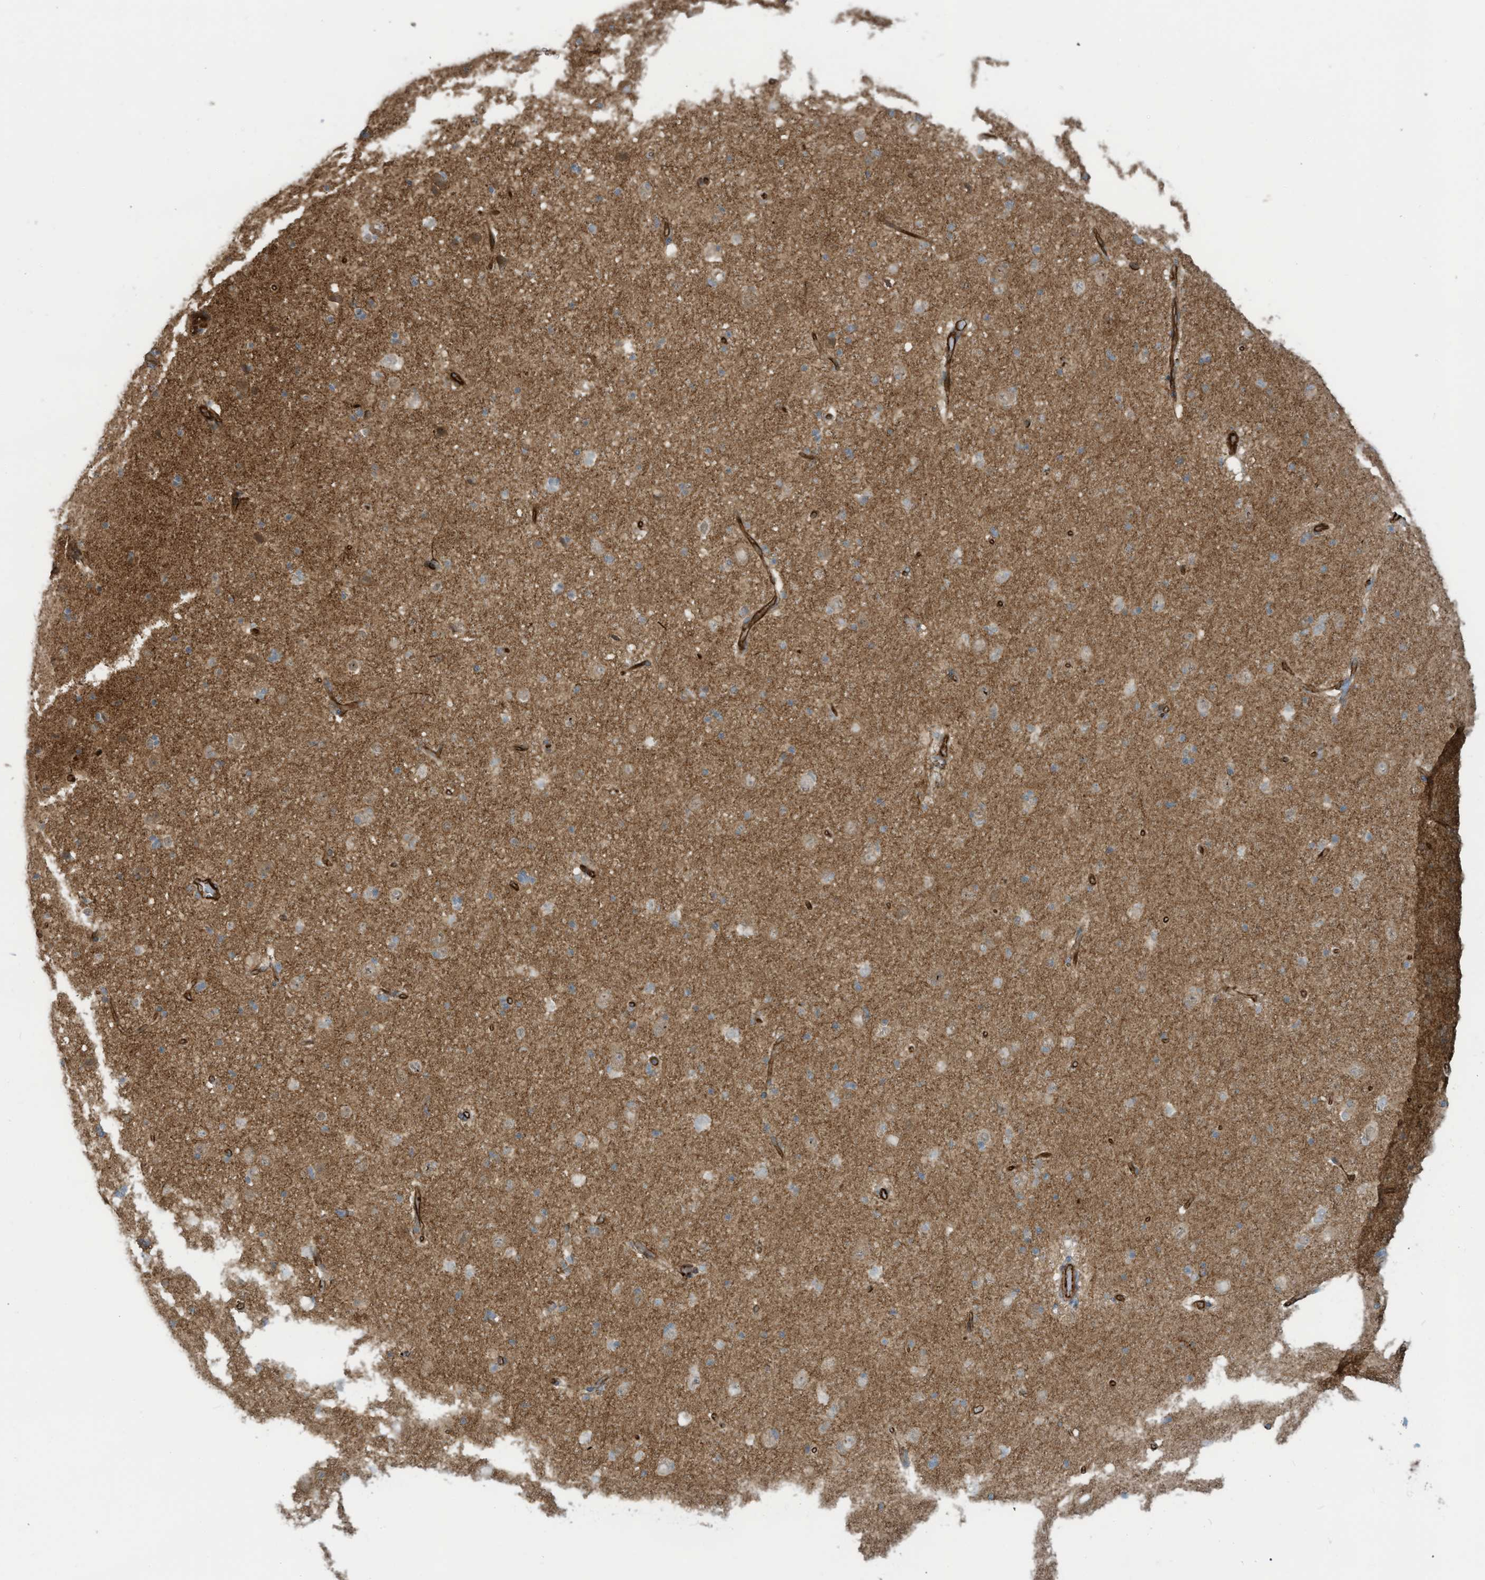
{"staining": {"intensity": "moderate", "quantity": ">75%", "location": "cytoplasmic/membranous"}, "tissue": "cerebral cortex", "cell_type": "Endothelial cells", "image_type": "normal", "snomed": [{"axis": "morphology", "description": "Normal tissue, NOS"}, {"axis": "topography", "description": "Cerebral cortex"}], "caption": "Immunohistochemical staining of normal human cerebral cortex demonstrates >75% levels of moderate cytoplasmic/membranous protein positivity in approximately >75% of endothelial cells. (Stains: DAB in brown, nuclei in blue, Microscopy: brightfield microscopy at high magnification).", "gene": "SLC9A2", "patient": {"sex": "male", "age": 34}}